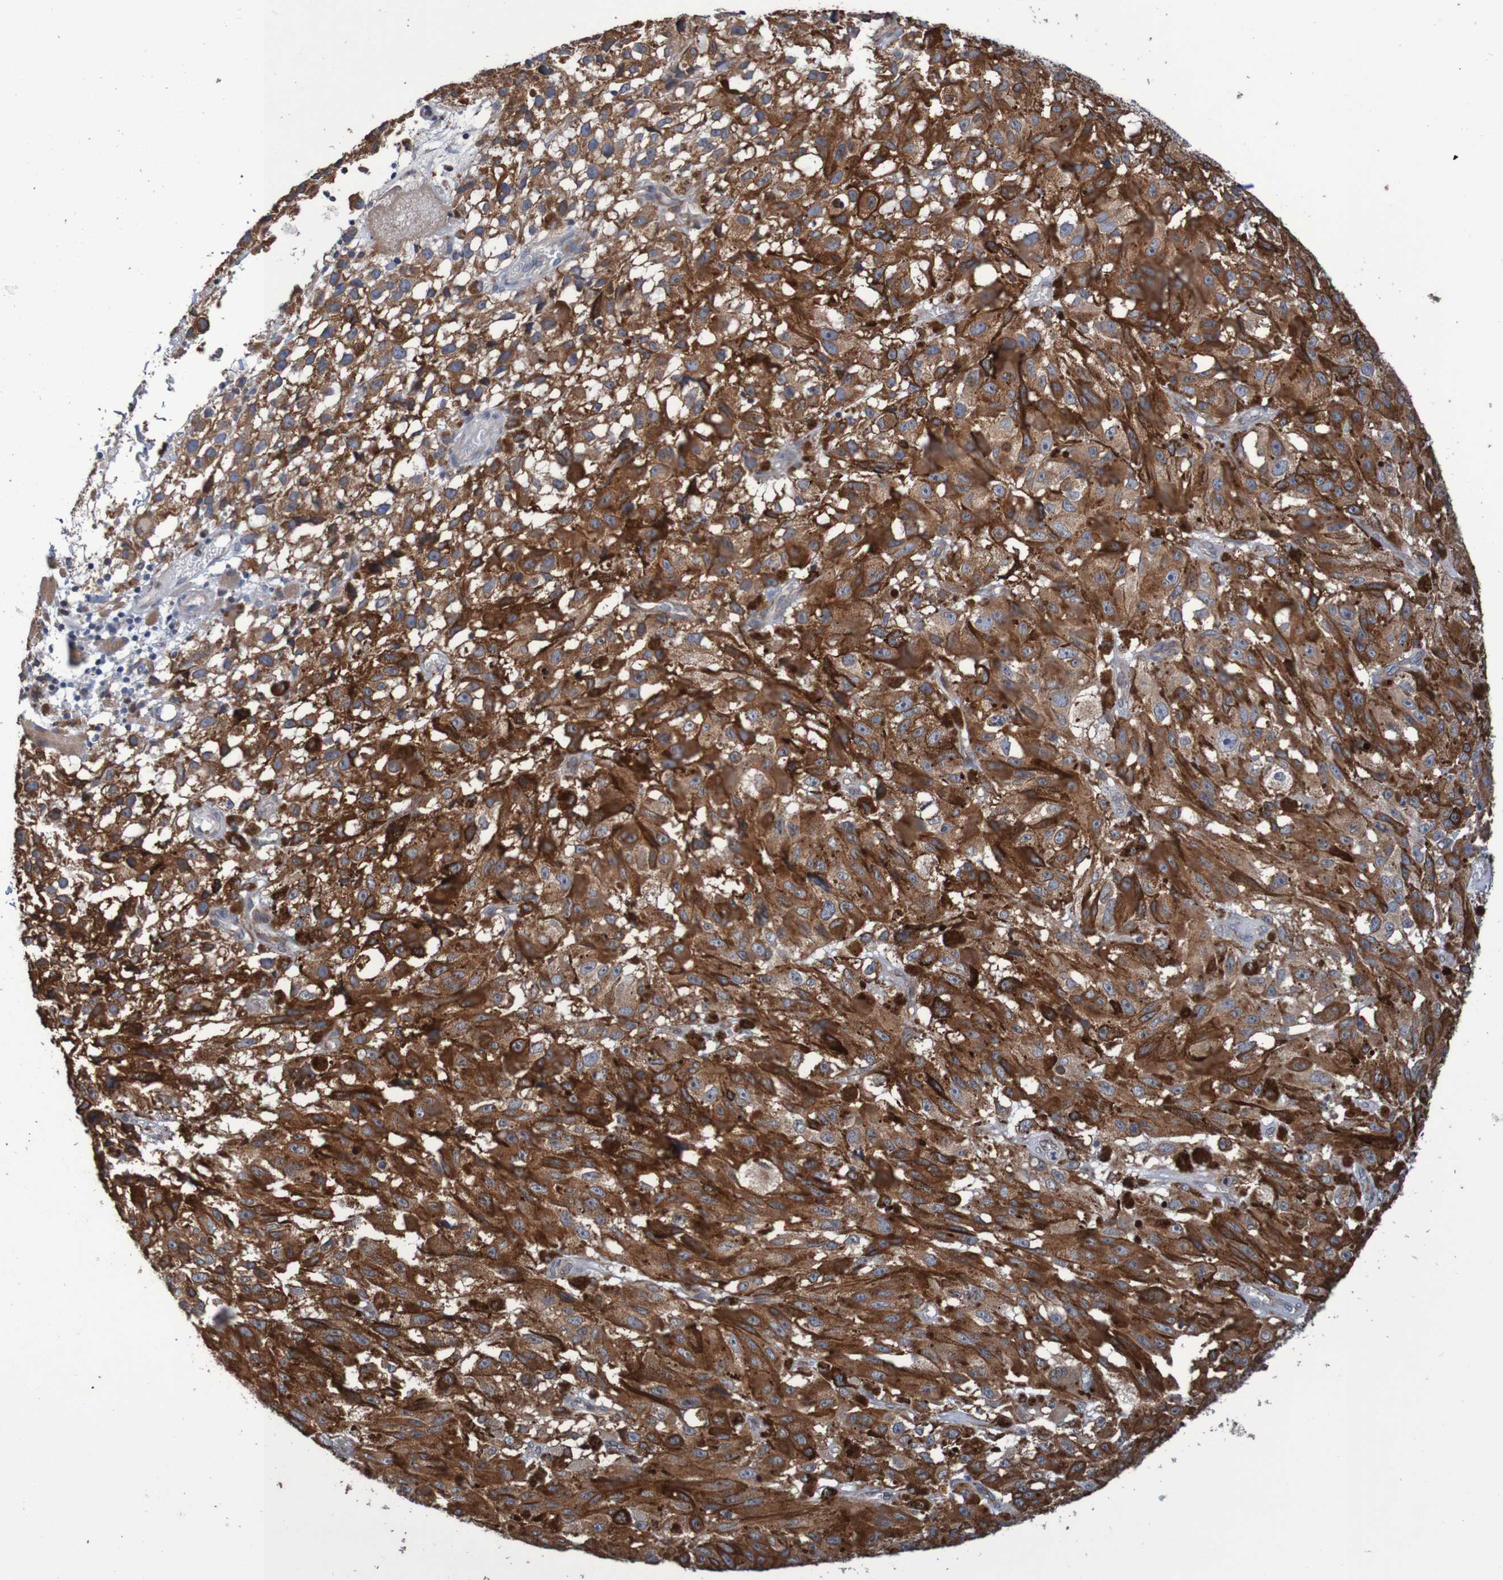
{"staining": {"intensity": "strong", "quantity": ">75%", "location": "cytoplasmic/membranous"}, "tissue": "melanoma", "cell_type": "Tumor cells", "image_type": "cancer", "snomed": [{"axis": "morphology", "description": "Malignant melanoma, NOS"}, {"axis": "topography", "description": "Skin"}], "caption": "Immunohistochemical staining of human melanoma exhibits high levels of strong cytoplasmic/membranous protein staining in about >75% of tumor cells.", "gene": "FIBP", "patient": {"sex": "female", "age": 104}}